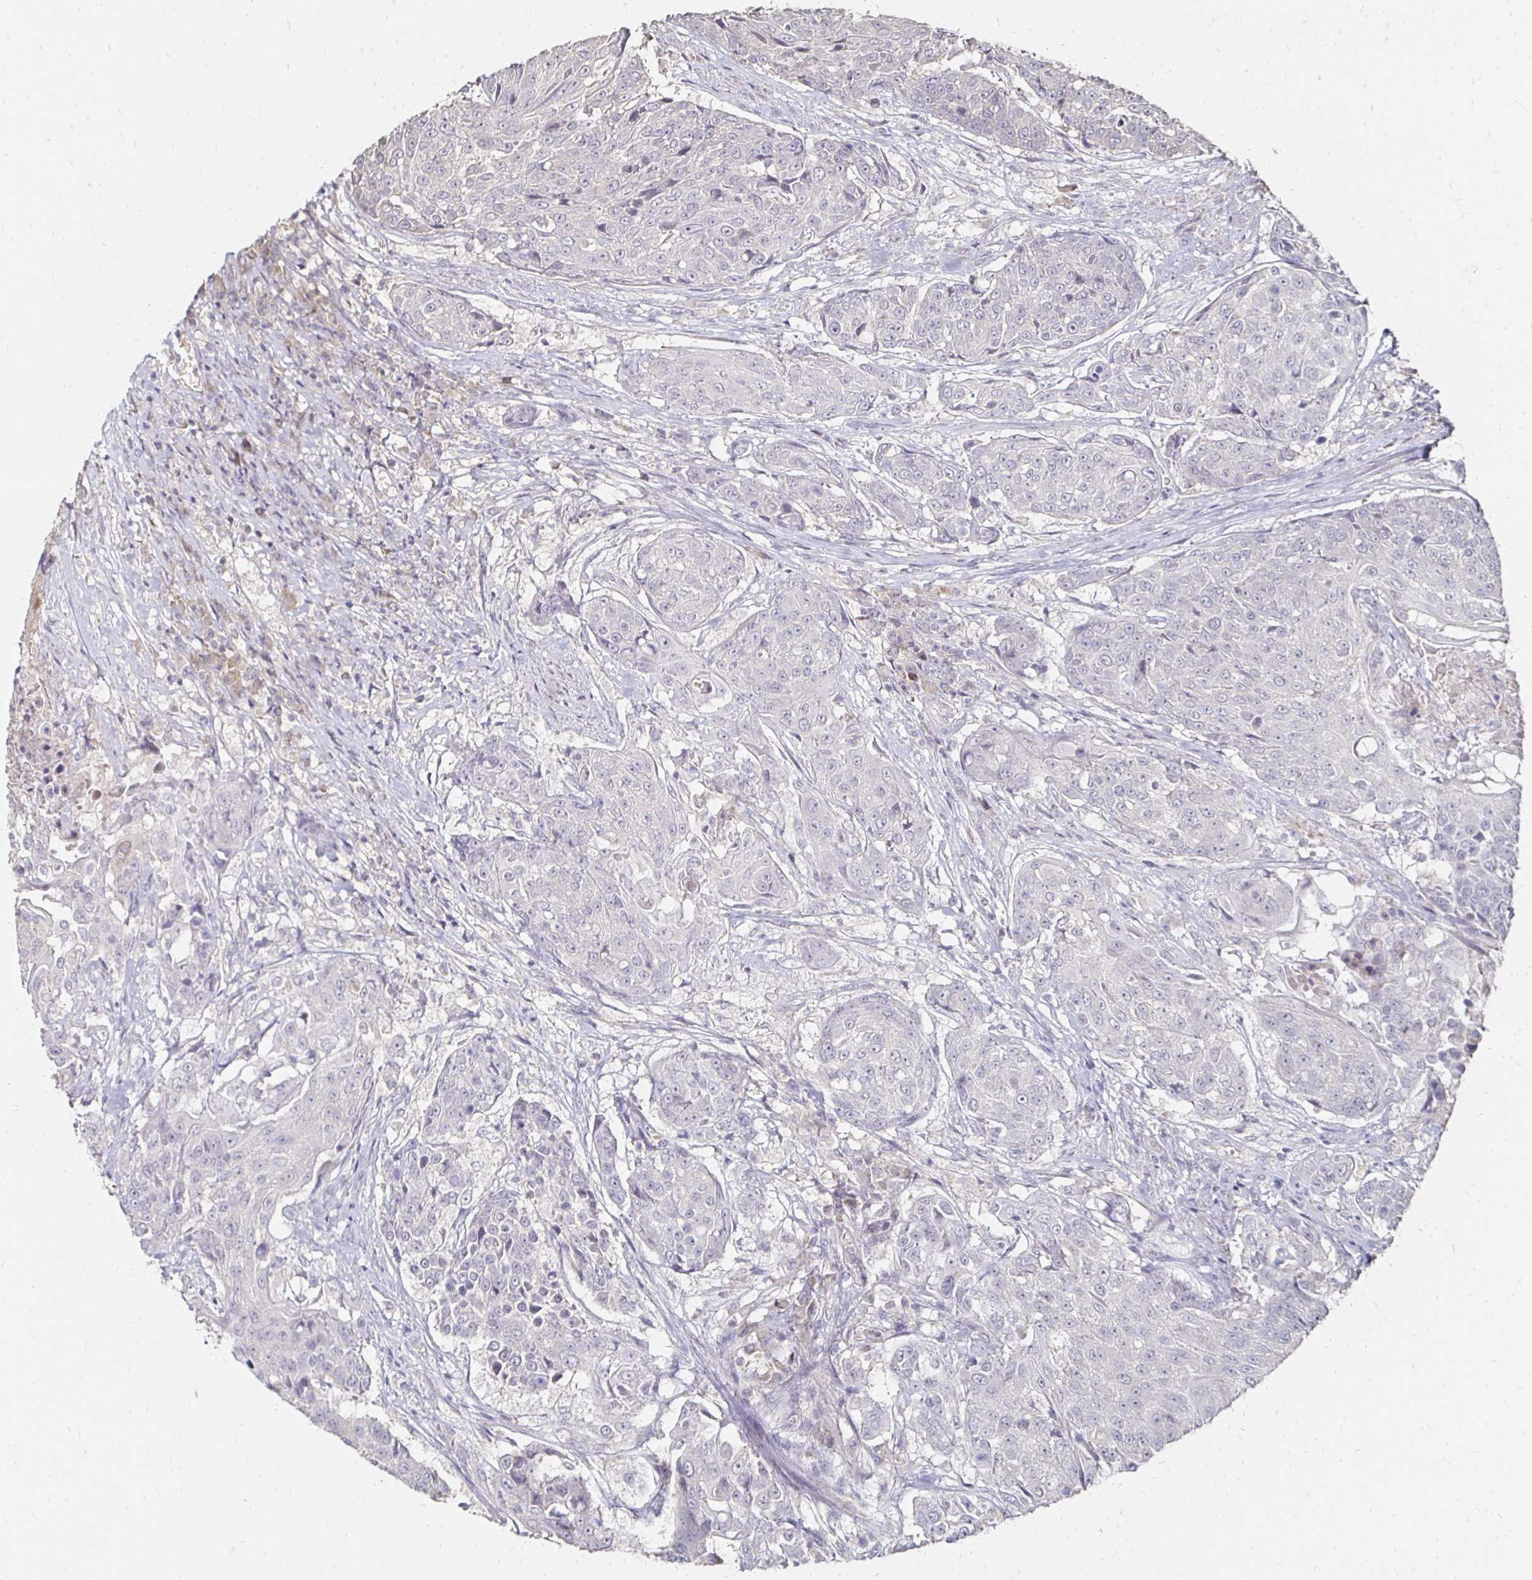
{"staining": {"intensity": "negative", "quantity": "none", "location": "none"}, "tissue": "urothelial cancer", "cell_type": "Tumor cells", "image_type": "cancer", "snomed": [{"axis": "morphology", "description": "Urothelial carcinoma, High grade"}, {"axis": "topography", "description": "Urinary bladder"}], "caption": "This micrograph is of urothelial cancer stained with IHC to label a protein in brown with the nuclei are counter-stained blue. There is no expression in tumor cells.", "gene": "ZNF727", "patient": {"sex": "female", "age": 63}}